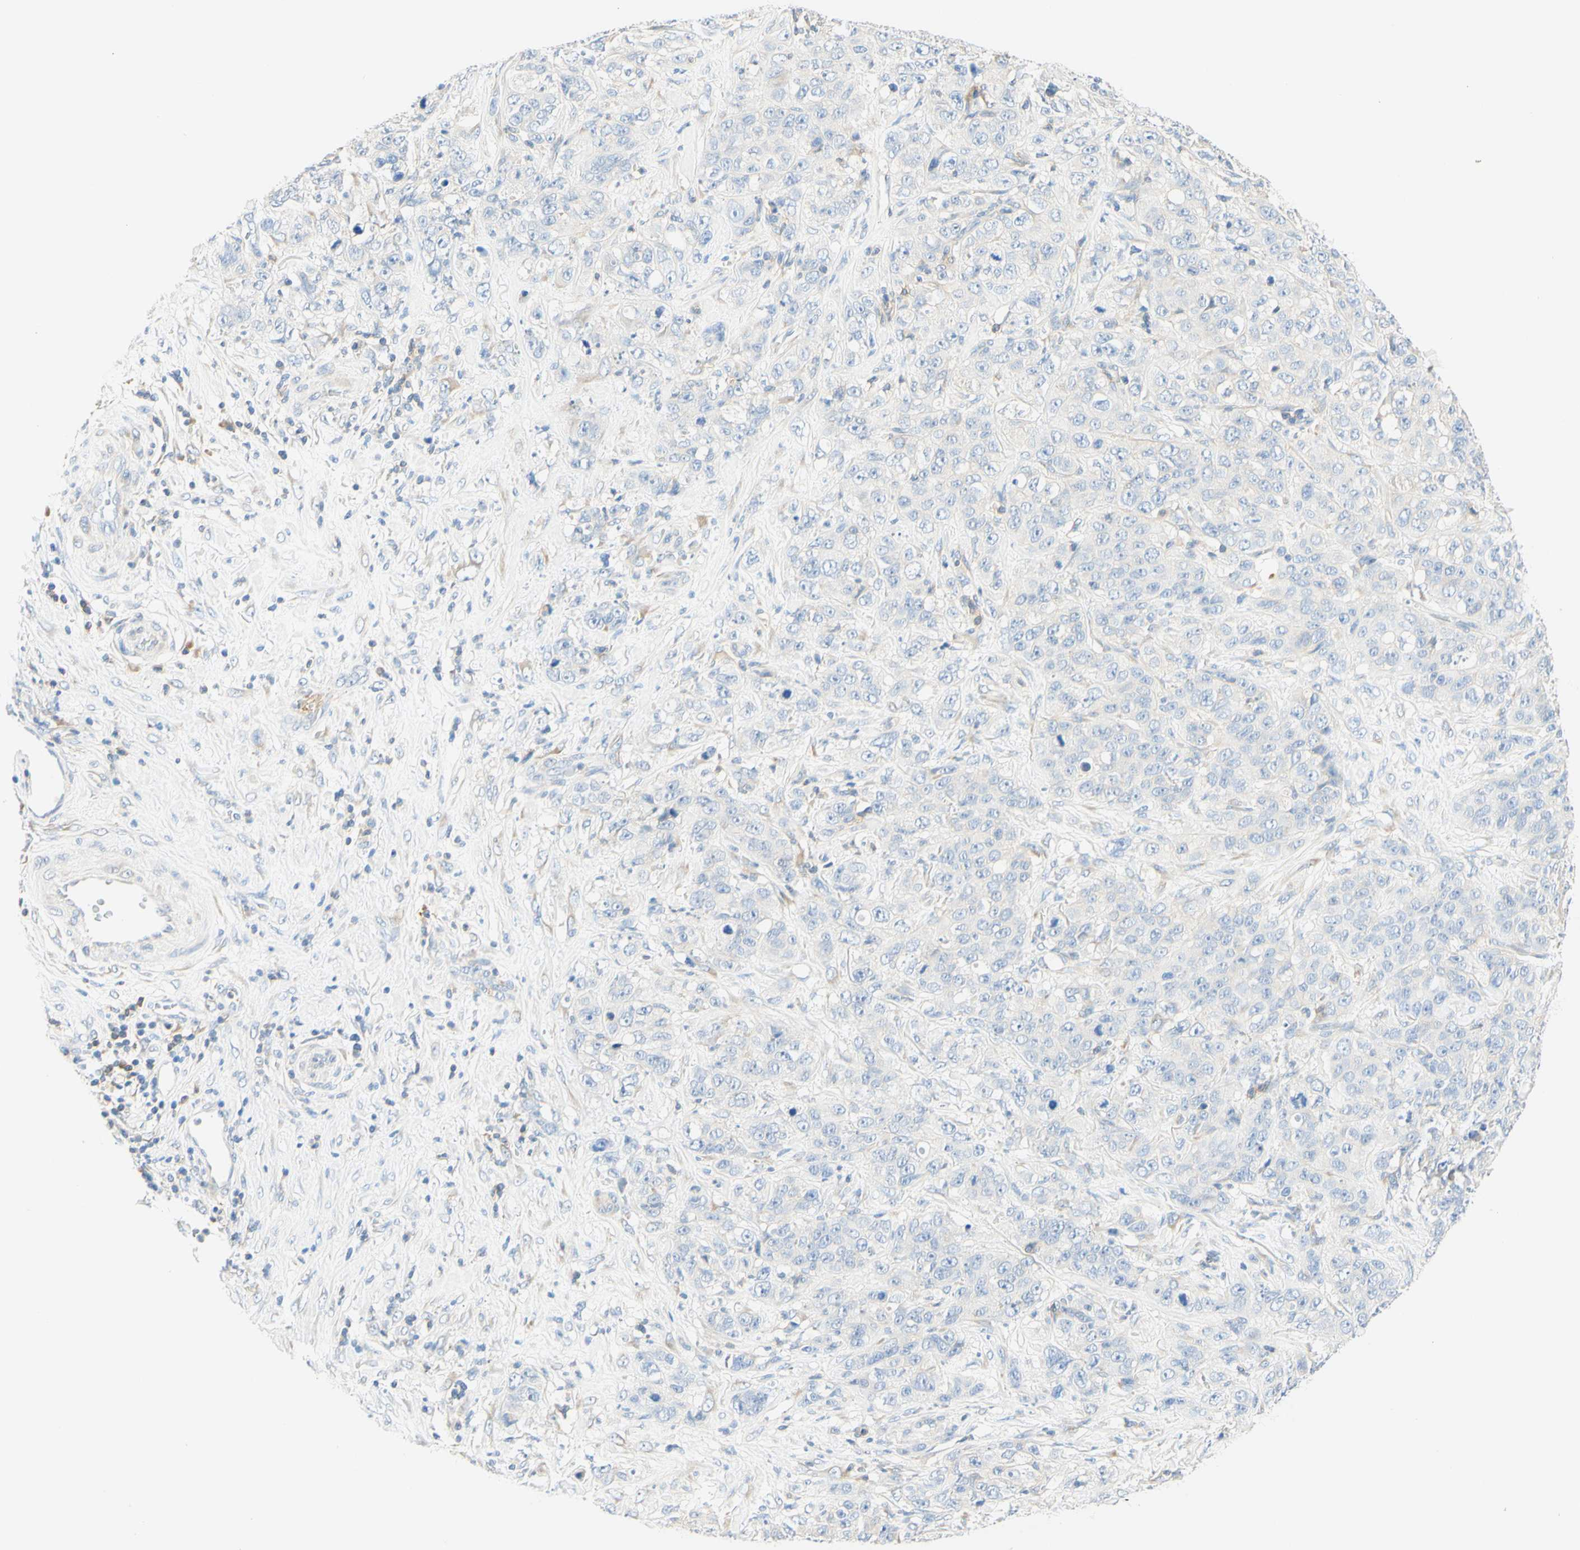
{"staining": {"intensity": "negative", "quantity": "none", "location": "none"}, "tissue": "stomach cancer", "cell_type": "Tumor cells", "image_type": "cancer", "snomed": [{"axis": "morphology", "description": "Adenocarcinoma, NOS"}, {"axis": "topography", "description": "Stomach"}], "caption": "Immunohistochemistry (IHC) image of neoplastic tissue: human stomach cancer stained with DAB reveals no significant protein staining in tumor cells.", "gene": "LAT", "patient": {"sex": "male", "age": 48}}